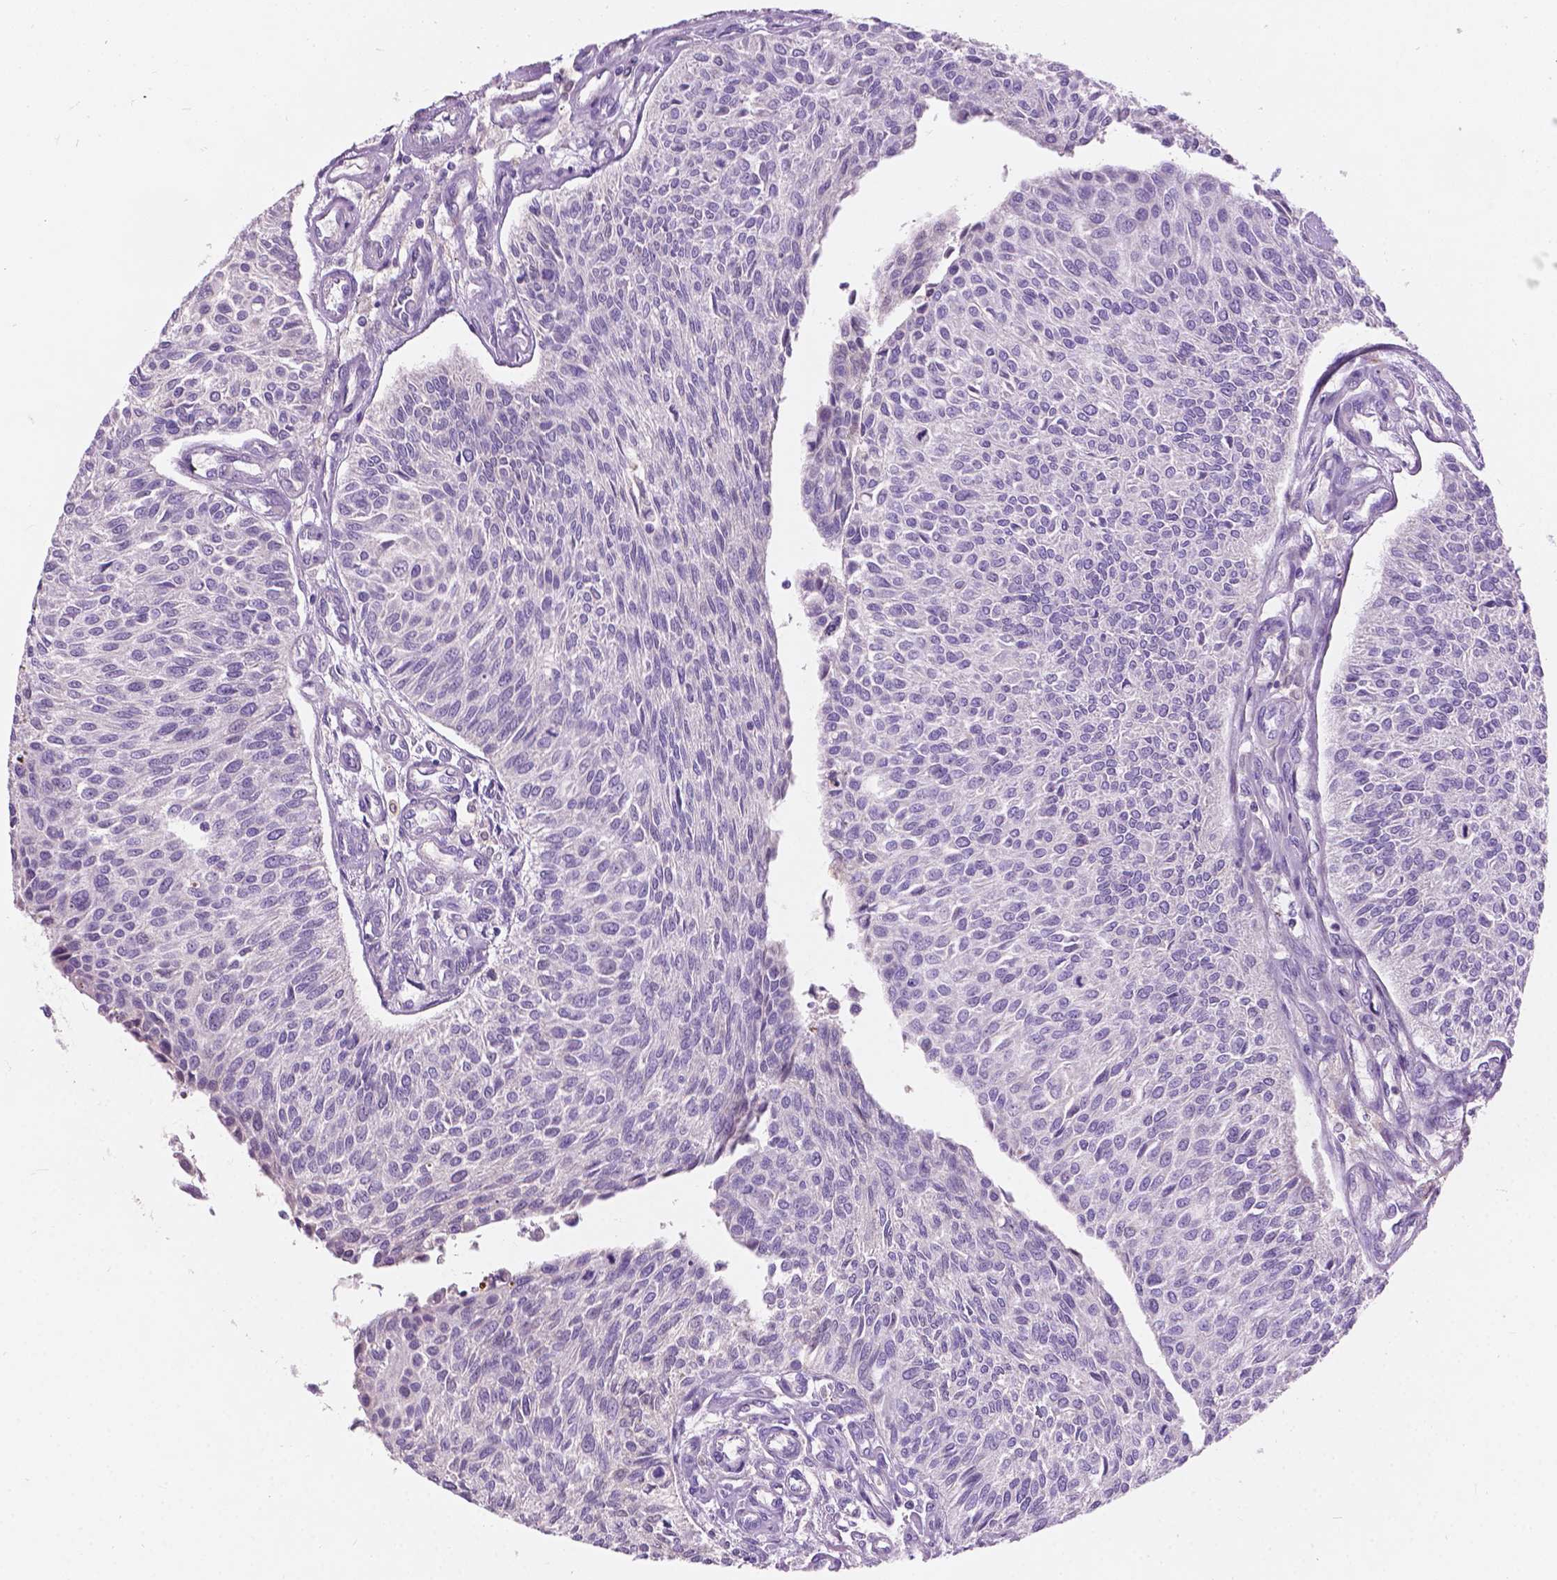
{"staining": {"intensity": "negative", "quantity": "none", "location": "none"}, "tissue": "urothelial cancer", "cell_type": "Tumor cells", "image_type": "cancer", "snomed": [{"axis": "morphology", "description": "Urothelial carcinoma, NOS"}, {"axis": "topography", "description": "Urinary bladder"}], "caption": "High magnification brightfield microscopy of urothelial cancer stained with DAB (3,3'-diaminobenzidine) (brown) and counterstained with hematoxylin (blue): tumor cells show no significant expression.", "gene": "NOXO1", "patient": {"sex": "male", "age": 55}}